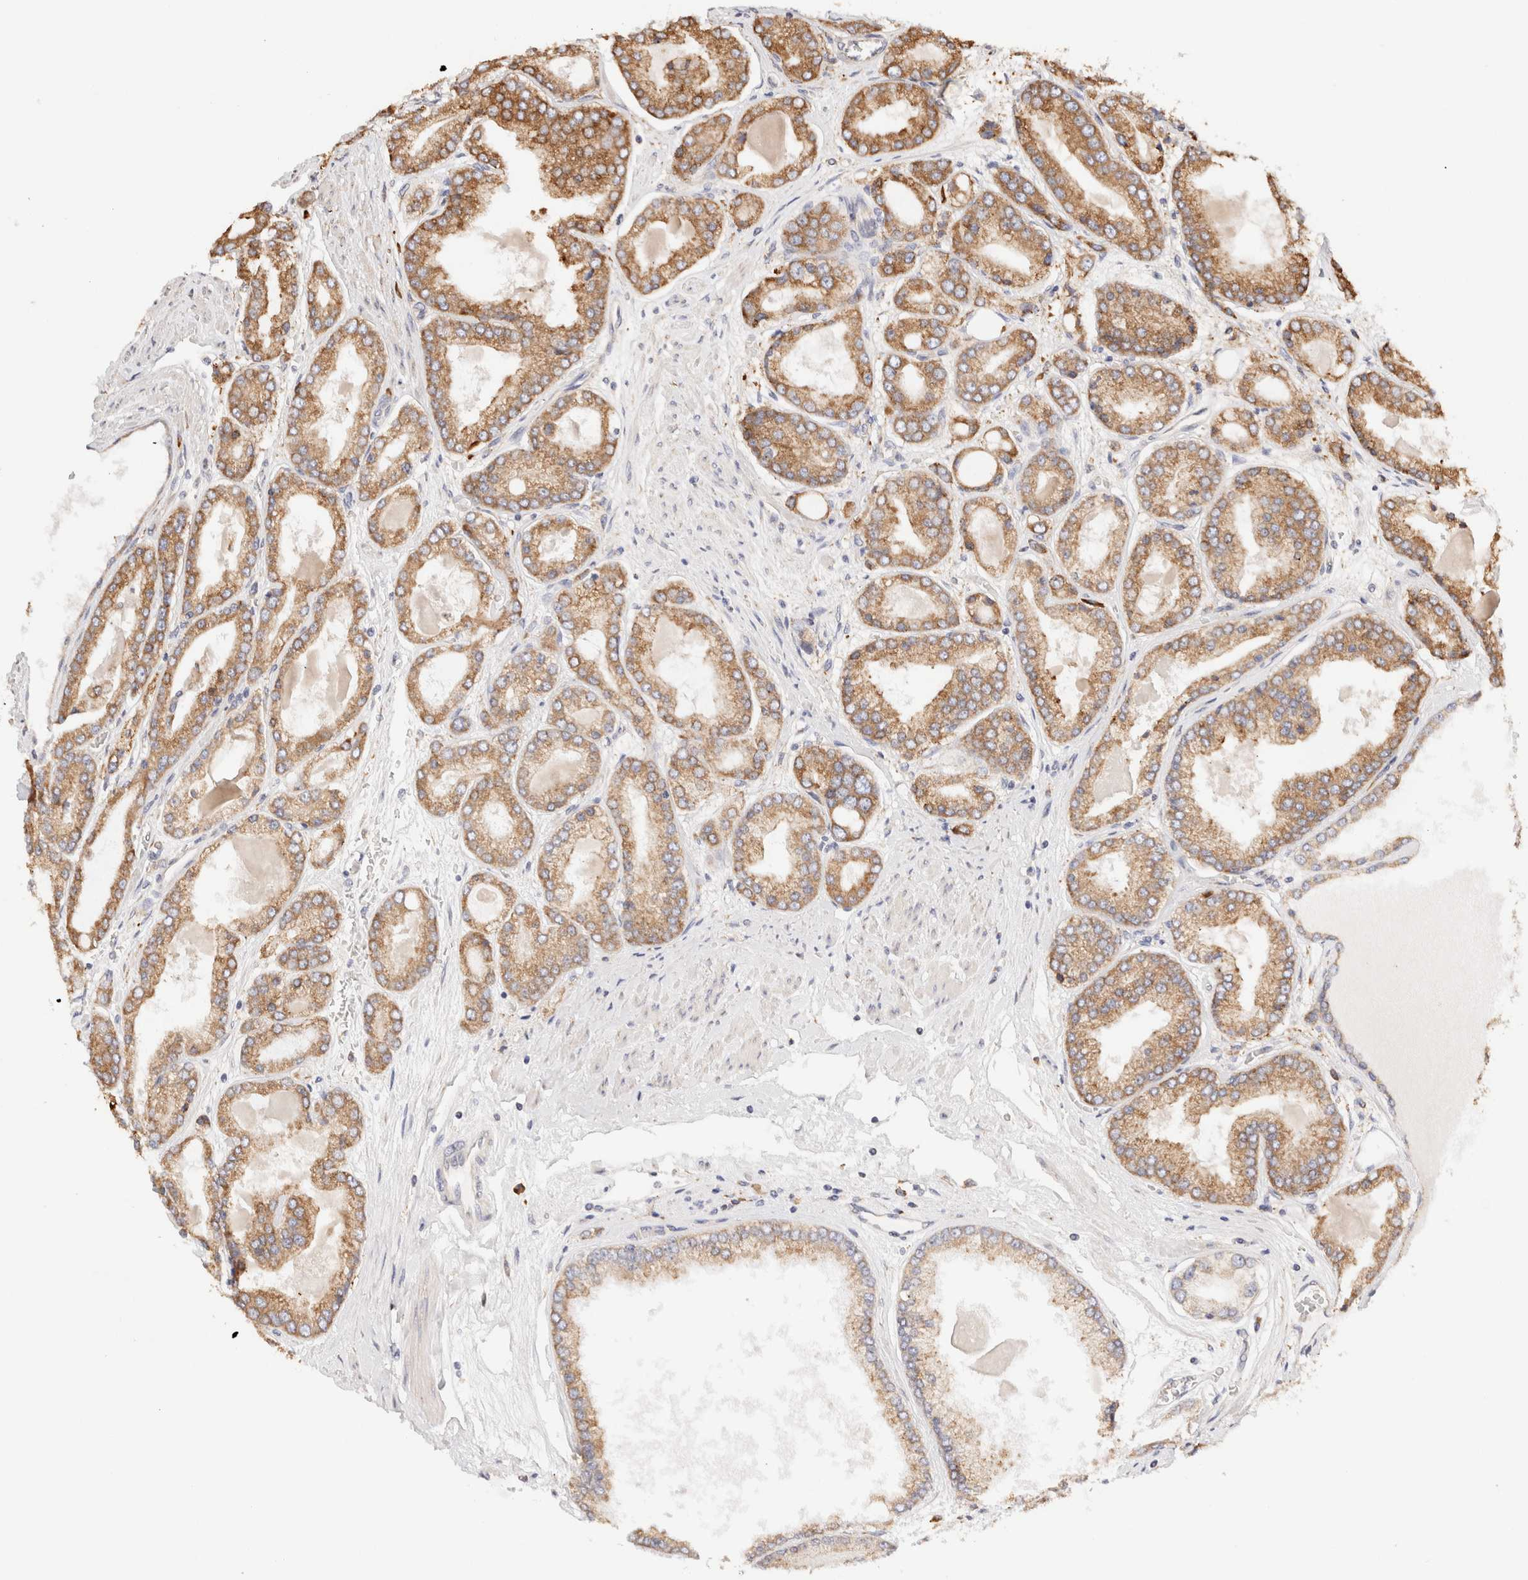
{"staining": {"intensity": "moderate", "quantity": ">75%", "location": "cytoplasmic/membranous"}, "tissue": "prostate cancer", "cell_type": "Tumor cells", "image_type": "cancer", "snomed": [{"axis": "morphology", "description": "Adenocarcinoma, High grade"}, {"axis": "topography", "description": "Prostate"}], "caption": "DAB (3,3'-diaminobenzidine) immunohistochemical staining of human prostate high-grade adenocarcinoma displays moderate cytoplasmic/membranous protein expression in approximately >75% of tumor cells. (DAB = brown stain, brightfield microscopy at high magnification).", "gene": "FER", "patient": {"sex": "male", "age": 59}}